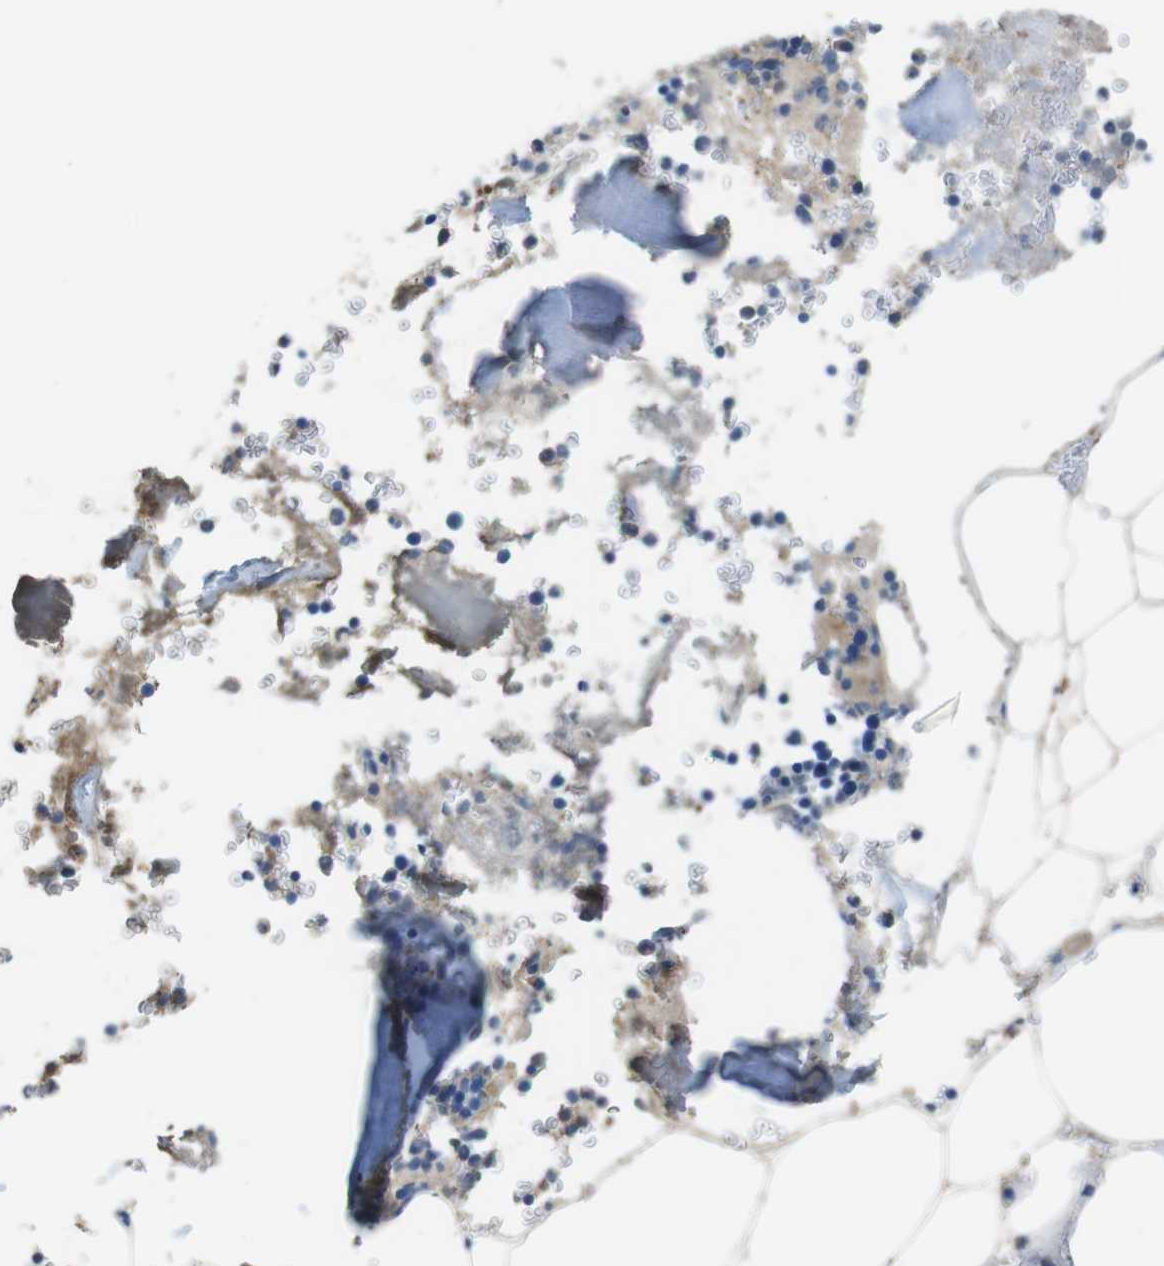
{"staining": {"intensity": "weak", "quantity": "<25%", "location": "cytoplasmic/membranous"}, "tissue": "bone marrow", "cell_type": "Hematopoietic cells", "image_type": "normal", "snomed": [{"axis": "morphology", "description": "Normal tissue, NOS"}, {"axis": "topography", "description": "Bone marrow"}], "caption": "IHC of benign bone marrow displays no staining in hematopoietic cells. (DAB (3,3'-diaminobenzidine) IHC with hematoxylin counter stain).", "gene": "TMPRSS15", "patient": {"sex": "male"}}